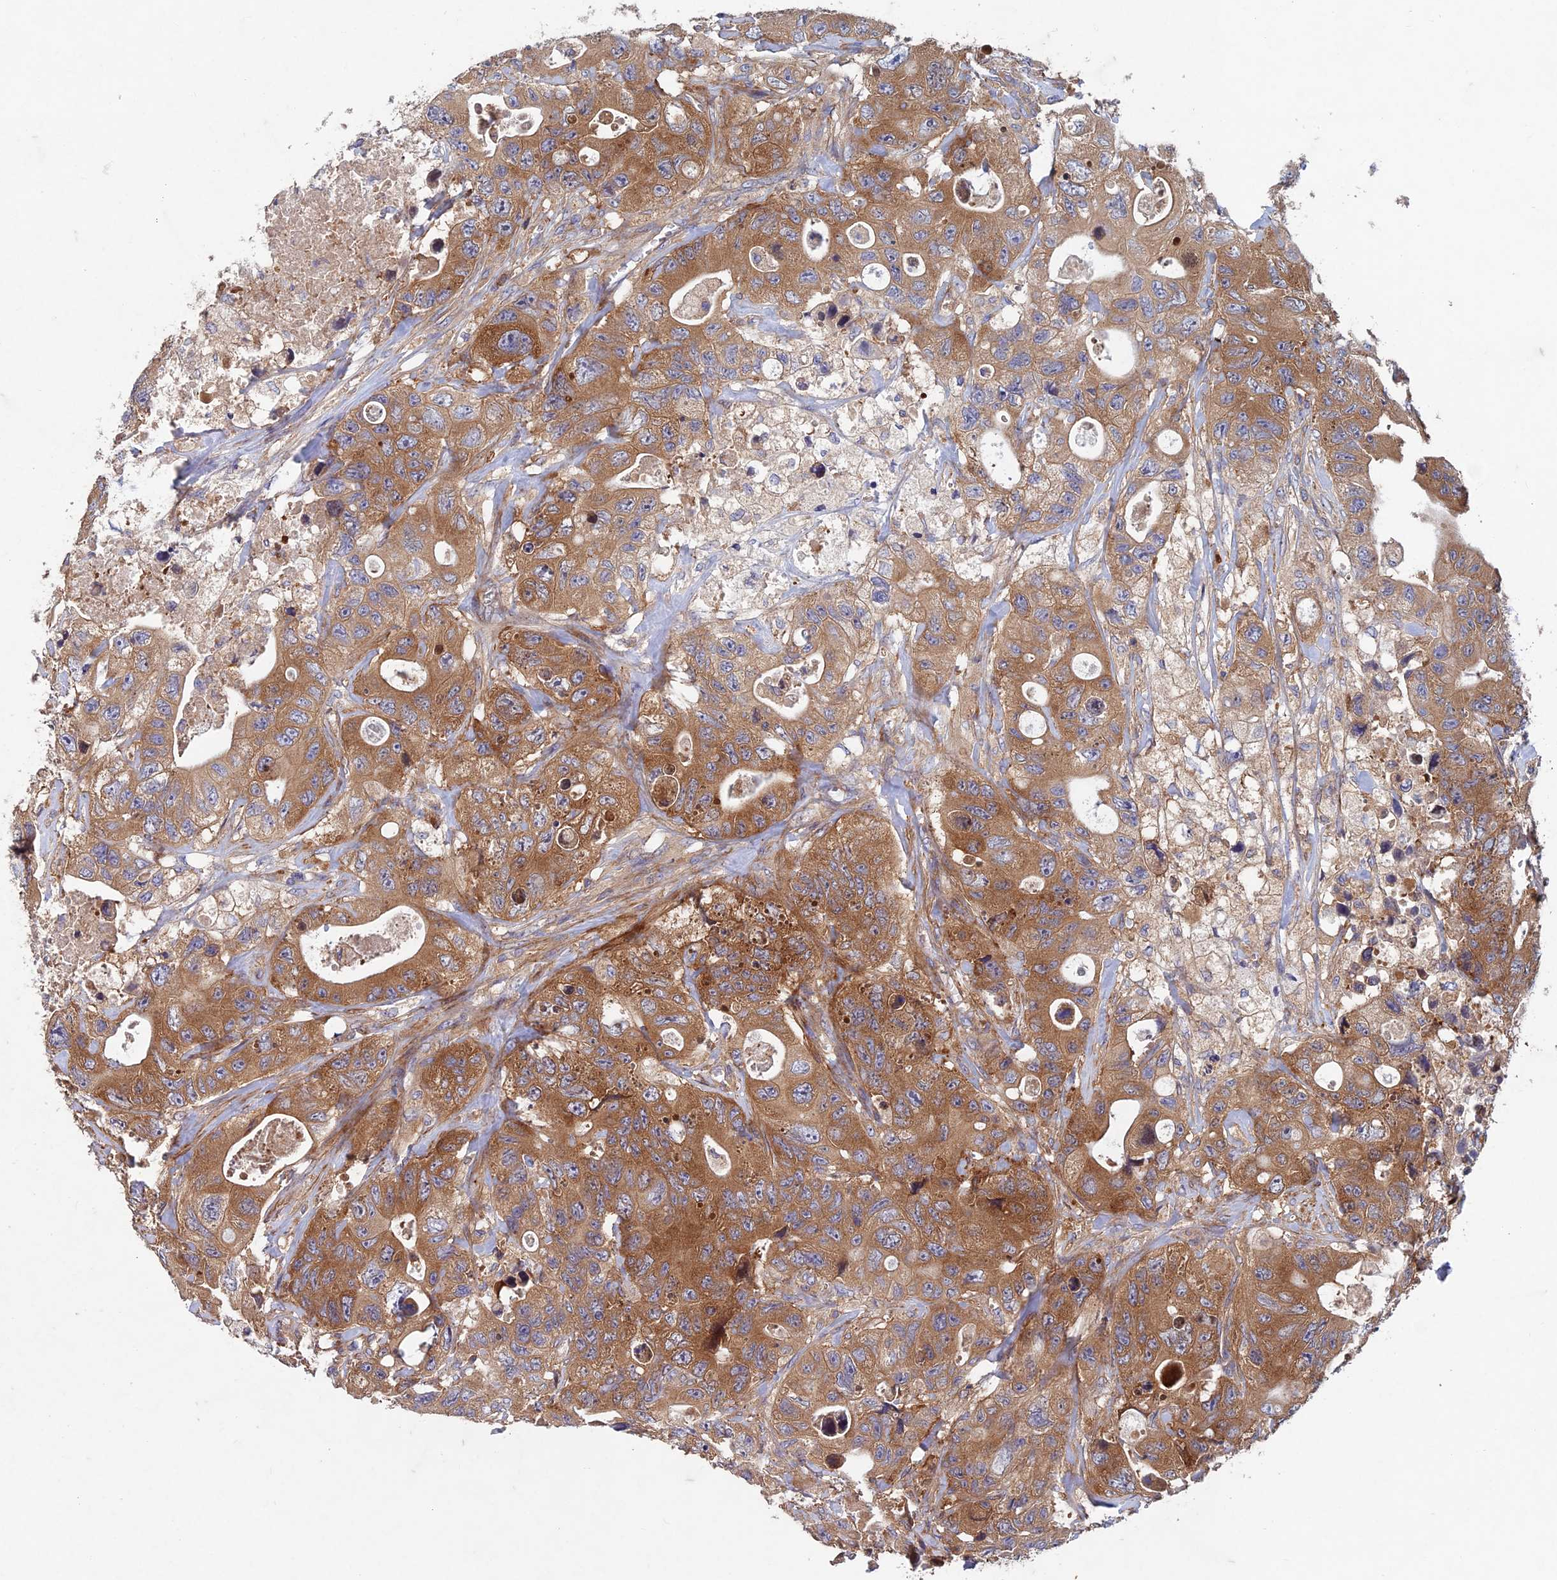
{"staining": {"intensity": "moderate", "quantity": ">75%", "location": "cytoplasmic/membranous"}, "tissue": "colorectal cancer", "cell_type": "Tumor cells", "image_type": "cancer", "snomed": [{"axis": "morphology", "description": "Adenocarcinoma, NOS"}, {"axis": "topography", "description": "Colon"}], "caption": "A high-resolution micrograph shows immunohistochemistry (IHC) staining of colorectal adenocarcinoma, which reveals moderate cytoplasmic/membranous staining in approximately >75% of tumor cells. The protein of interest is stained brown, and the nuclei are stained in blue (DAB IHC with brightfield microscopy, high magnification).", "gene": "NCAPG", "patient": {"sex": "female", "age": 46}}